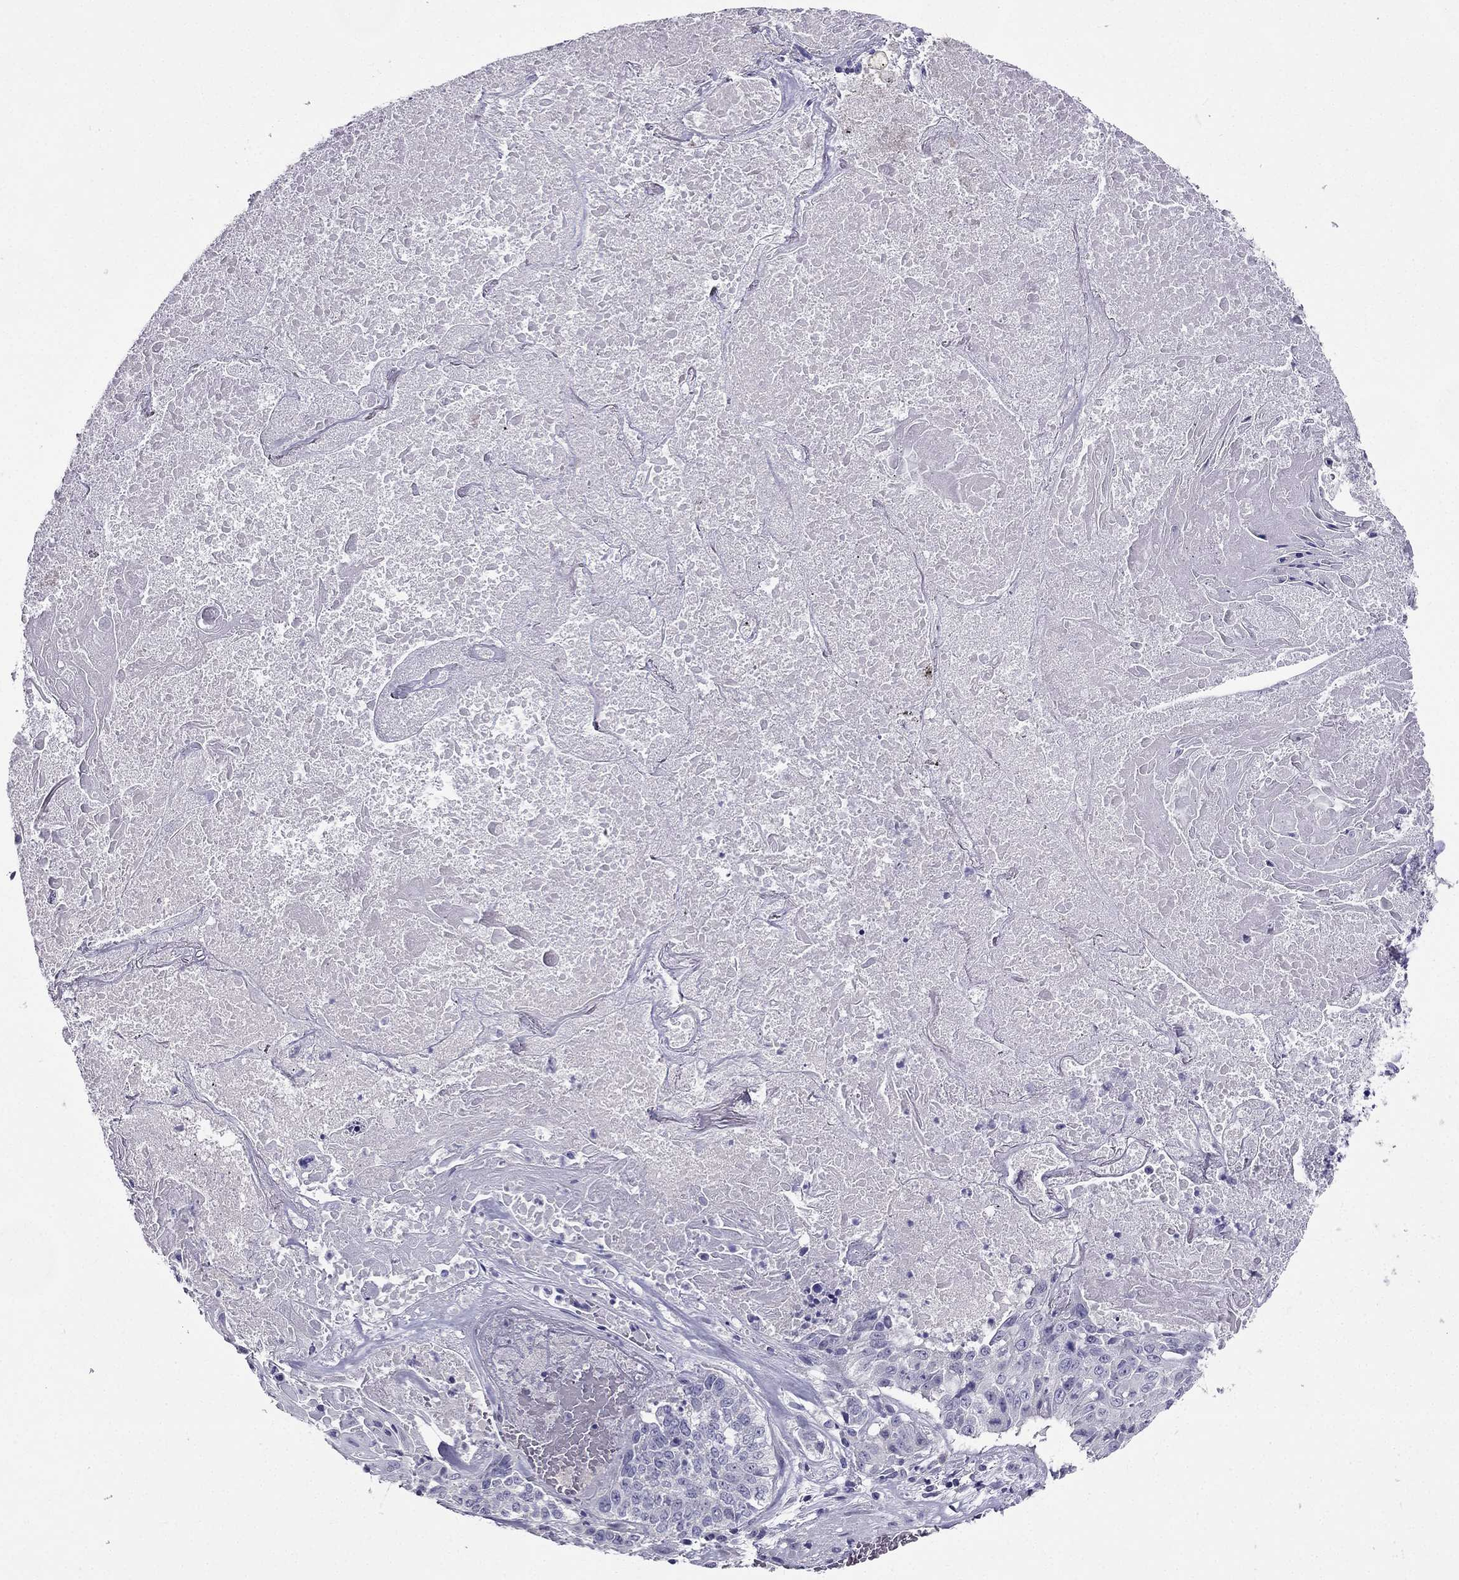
{"staining": {"intensity": "negative", "quantity": "none", "location": "none"}, "tissue": "lung cancer", "cell_type": "Tumor cells", "image_type": "cancer", "snomed": [{"axis": "morphology", "description": "Squamous cell carcinoma, NOS"}, {"axis": "topography", "description": "Lung"}], "caption": "IHC of human lung cancer (squamous cell carcinoma) reveals no expression in tumor cells. Brightfield microscopy of IHC stained with DAB (brown) and hematoxylin (blue), captured at high magnification.", "gene": "ZNF541", "patient": {"sex": "male", "age": 64}}